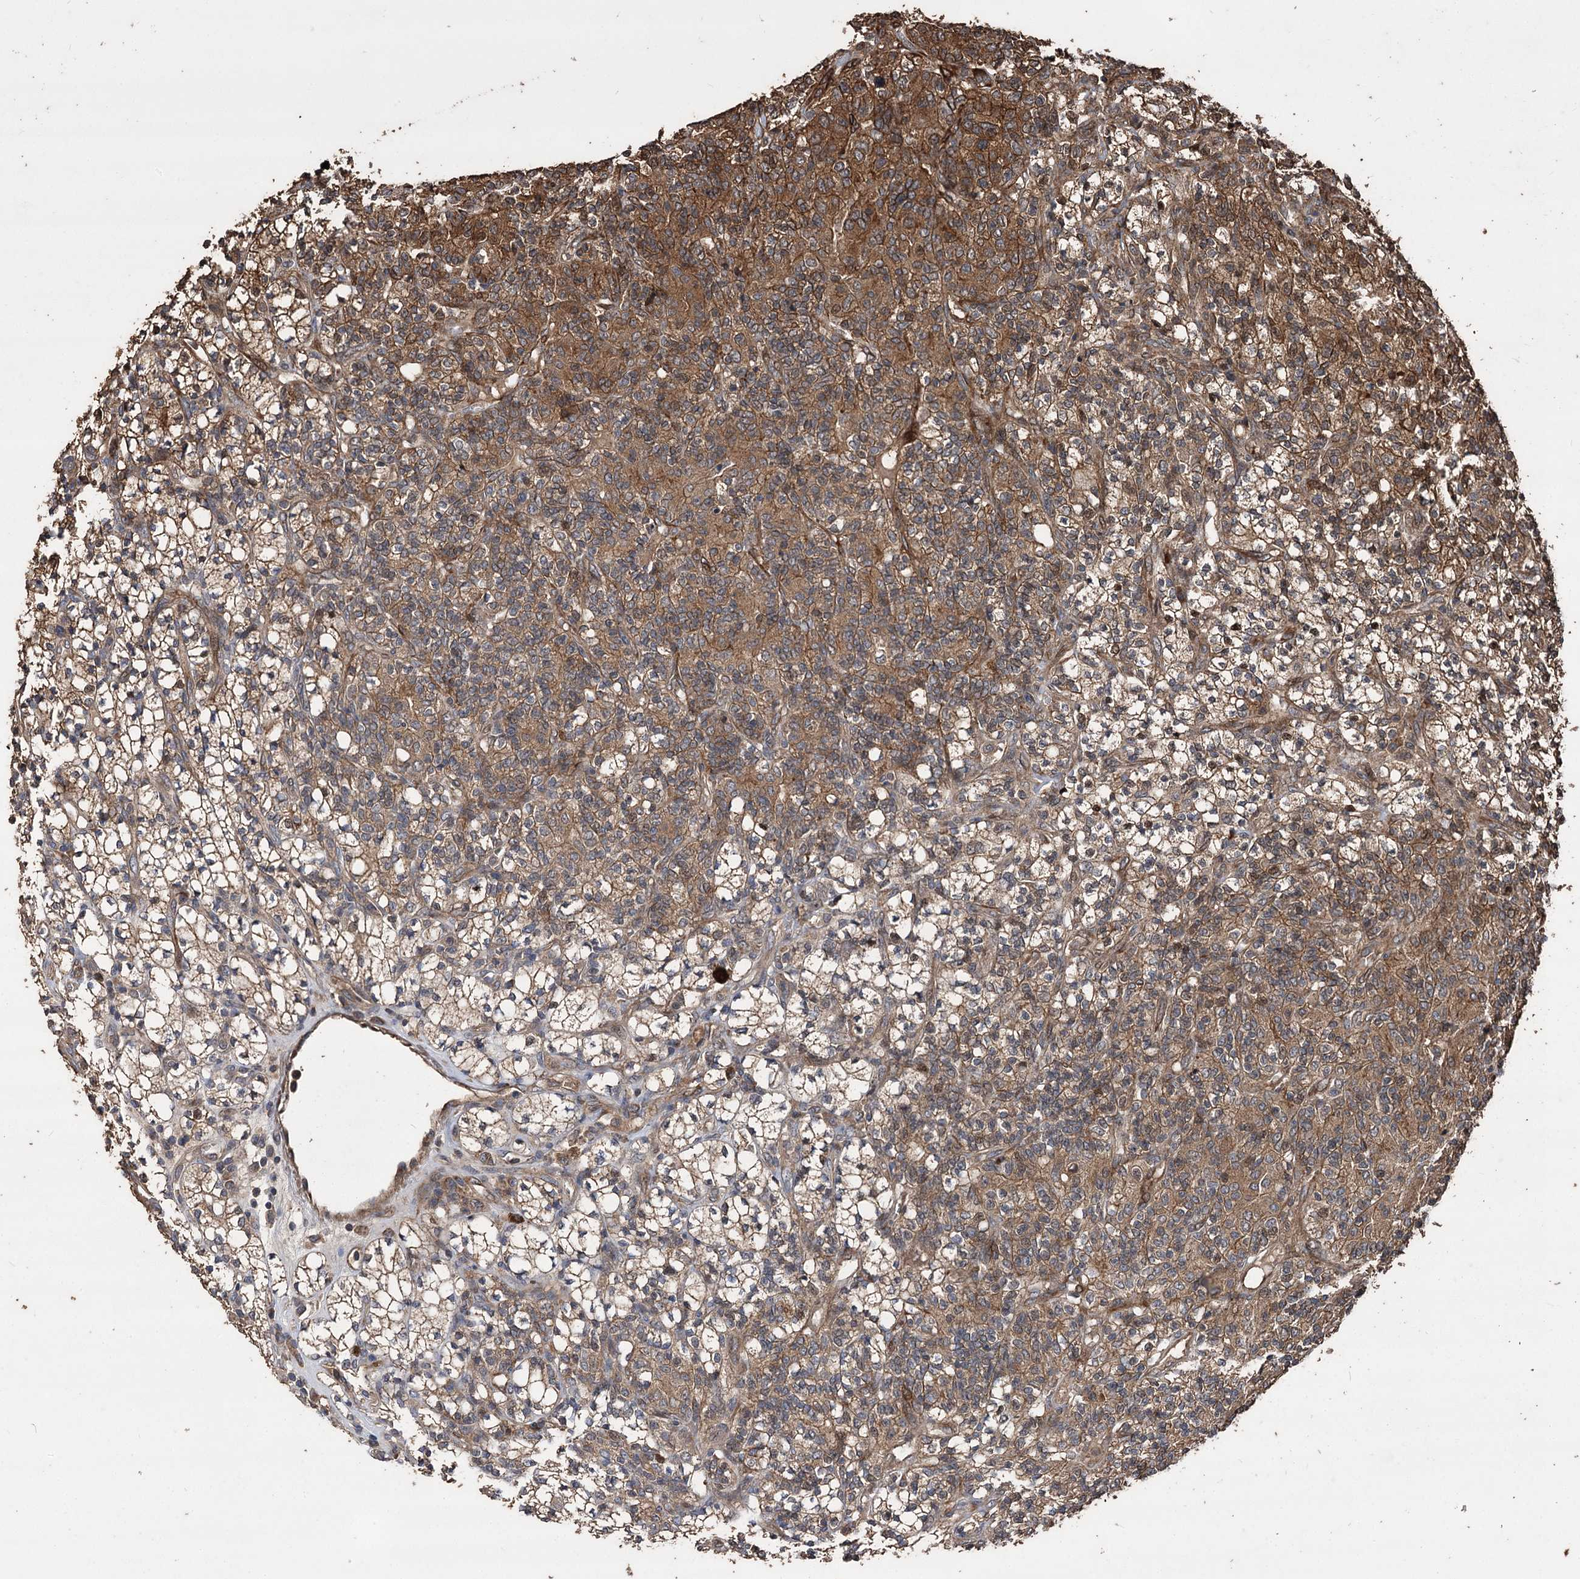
{"staining": {"intensity": "moderate", "quantity": ">75%", "location": "cytoplasmic/membranous"}, "tissue": "renal cancer", "cell_type": "Tumor cells", "image_type": "cancer", "snomed": [{"axis": "morphology", "description": "Adenocarcinoma, NOS"}, {"axis": "topography", "description": "Kidney"}], "caption": "Human renal adenocarcinoma stained for a protein (brown) demonstrates moderate cytoplasmic/membranous positive expression in approximately >75% of tumor cells.", "gene": "RASSF3", "patient": {"sex": "male", "age": 77}}